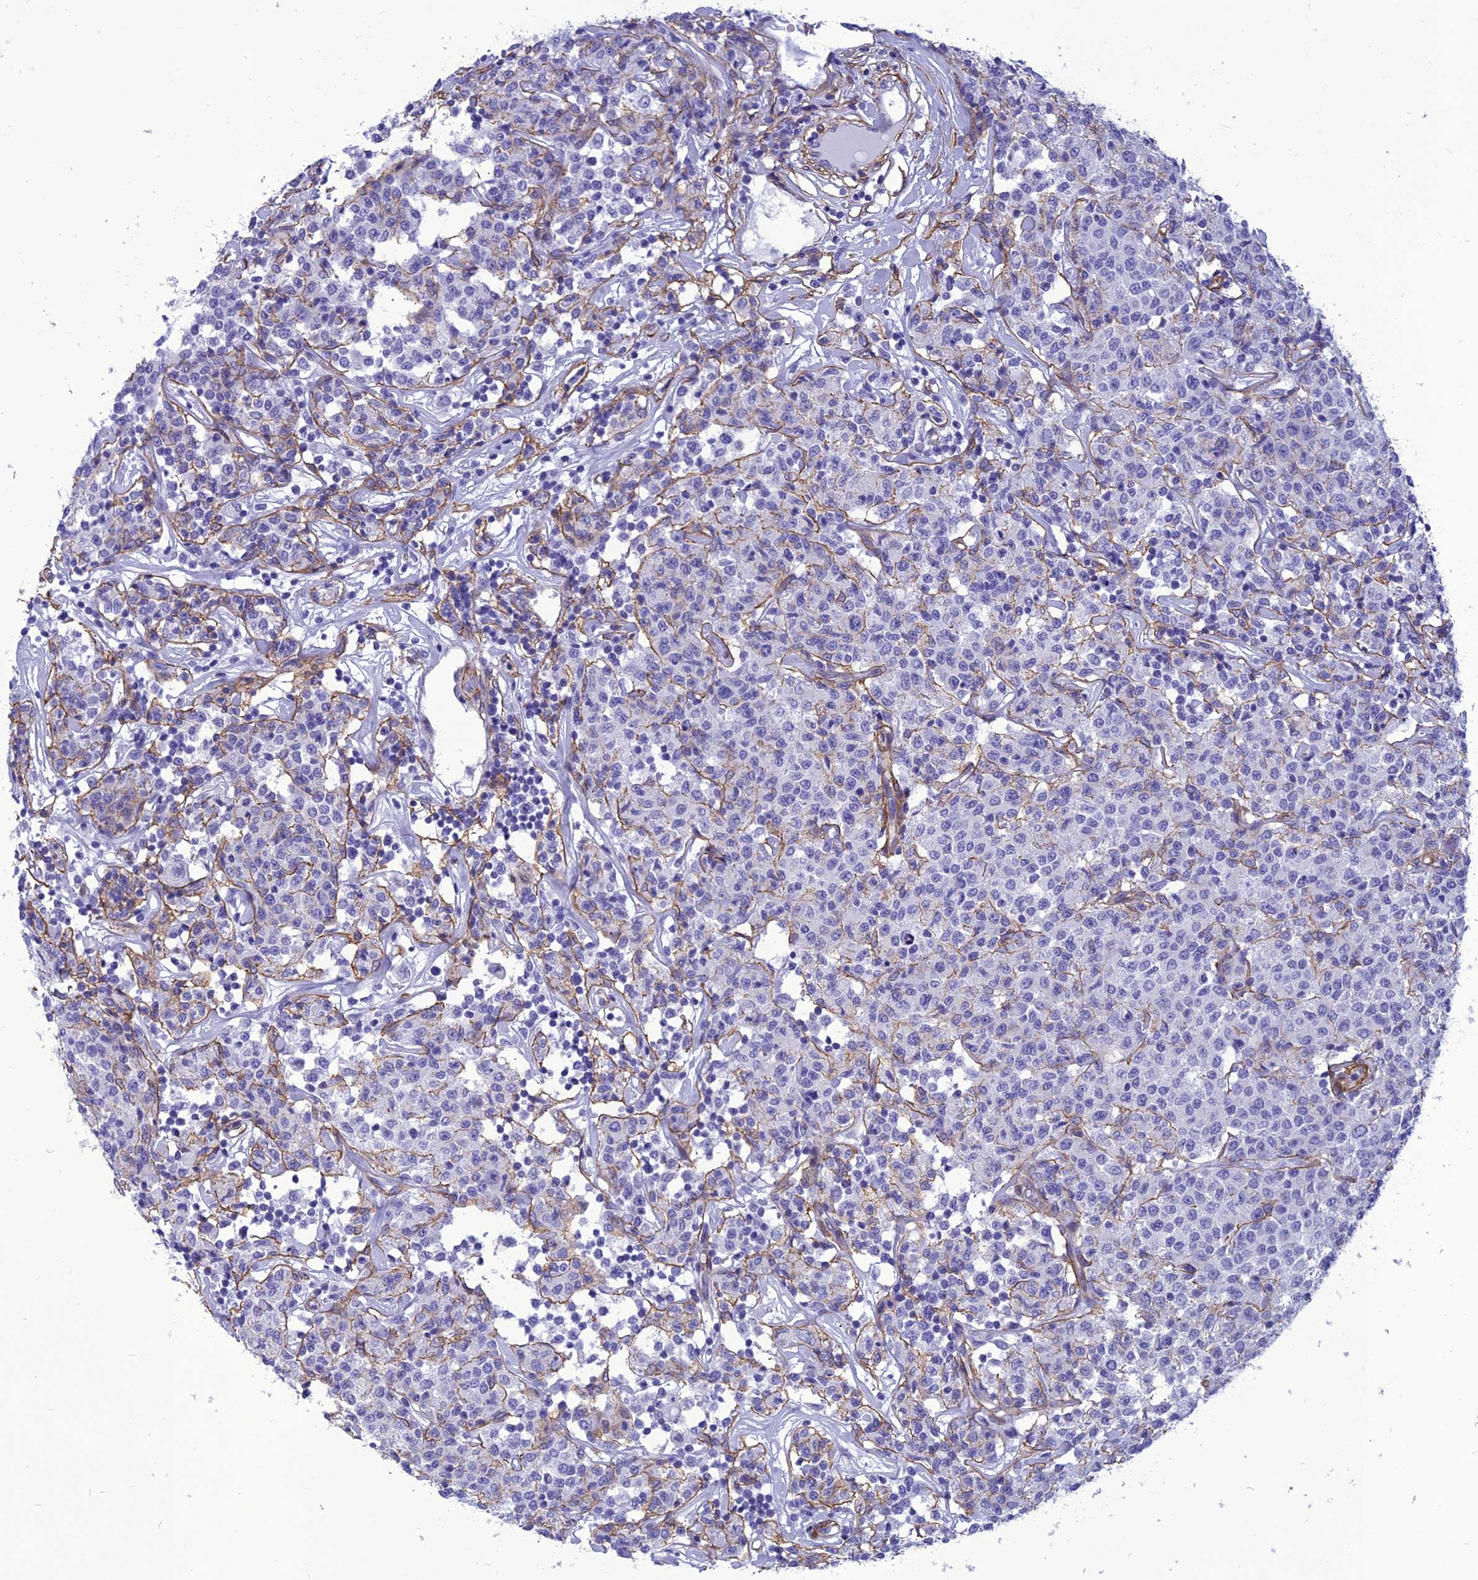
{"staining": {"intensity": "negative", "quantity": "none", "location": "none"}, "tissue": "lymphoma", "cell_type": "Tumor cells", "image_type": "cancer", "snomed": [{"axis": "morphology", "description": "Malignant lymphoma, non-Hodgkin's type, Low grade"}, {"axis": "topography", "description": "Small intestine"}], "caption": "Malignant lymphoma, non-Hodgkin's type (low-grade) was stained to show a protein in brown. There is no significant staining in tumor cells.", "gene": "NKD1", "patient": {"sex": "female", "age": 59}}